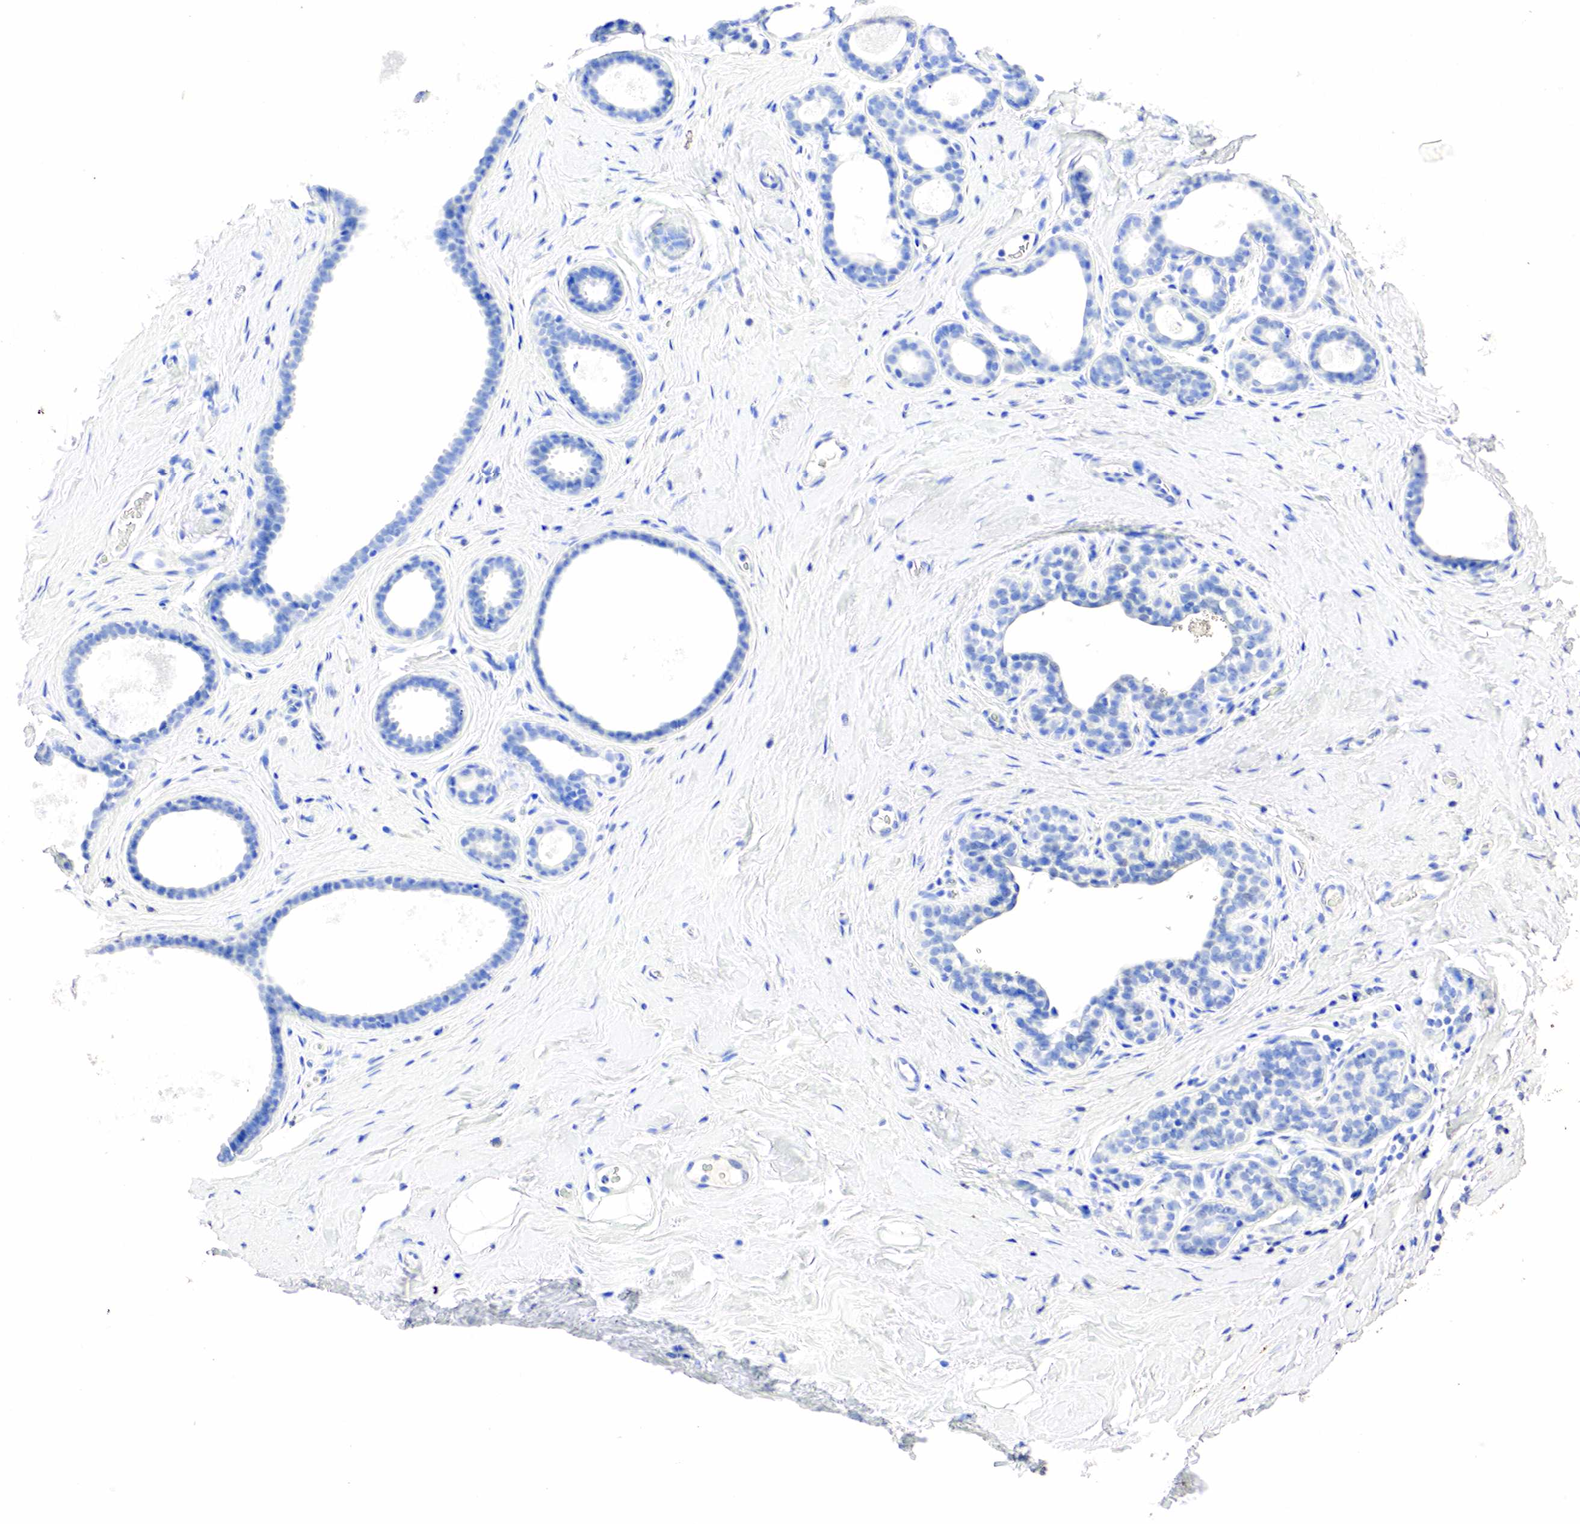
{"staining": {"intensity": "negative", "quantity": "none", "location": "none"}, "tissue": "breast cancer", "cell_type": "Tumor cells", "image_type": "cancer", "snomed": [{"axis": "morphology", "description": "Duct carcinoma"}, {"axis": "topography", "description": "Breast"}], "caption": "Immunohistochemistry (IHC) of human breast cancer reveals no staining in tumor cells. (IHC, brightfield microscopy, high magnification).", "gene": "SST", "patient": {"sex": "female", "age": 72}}